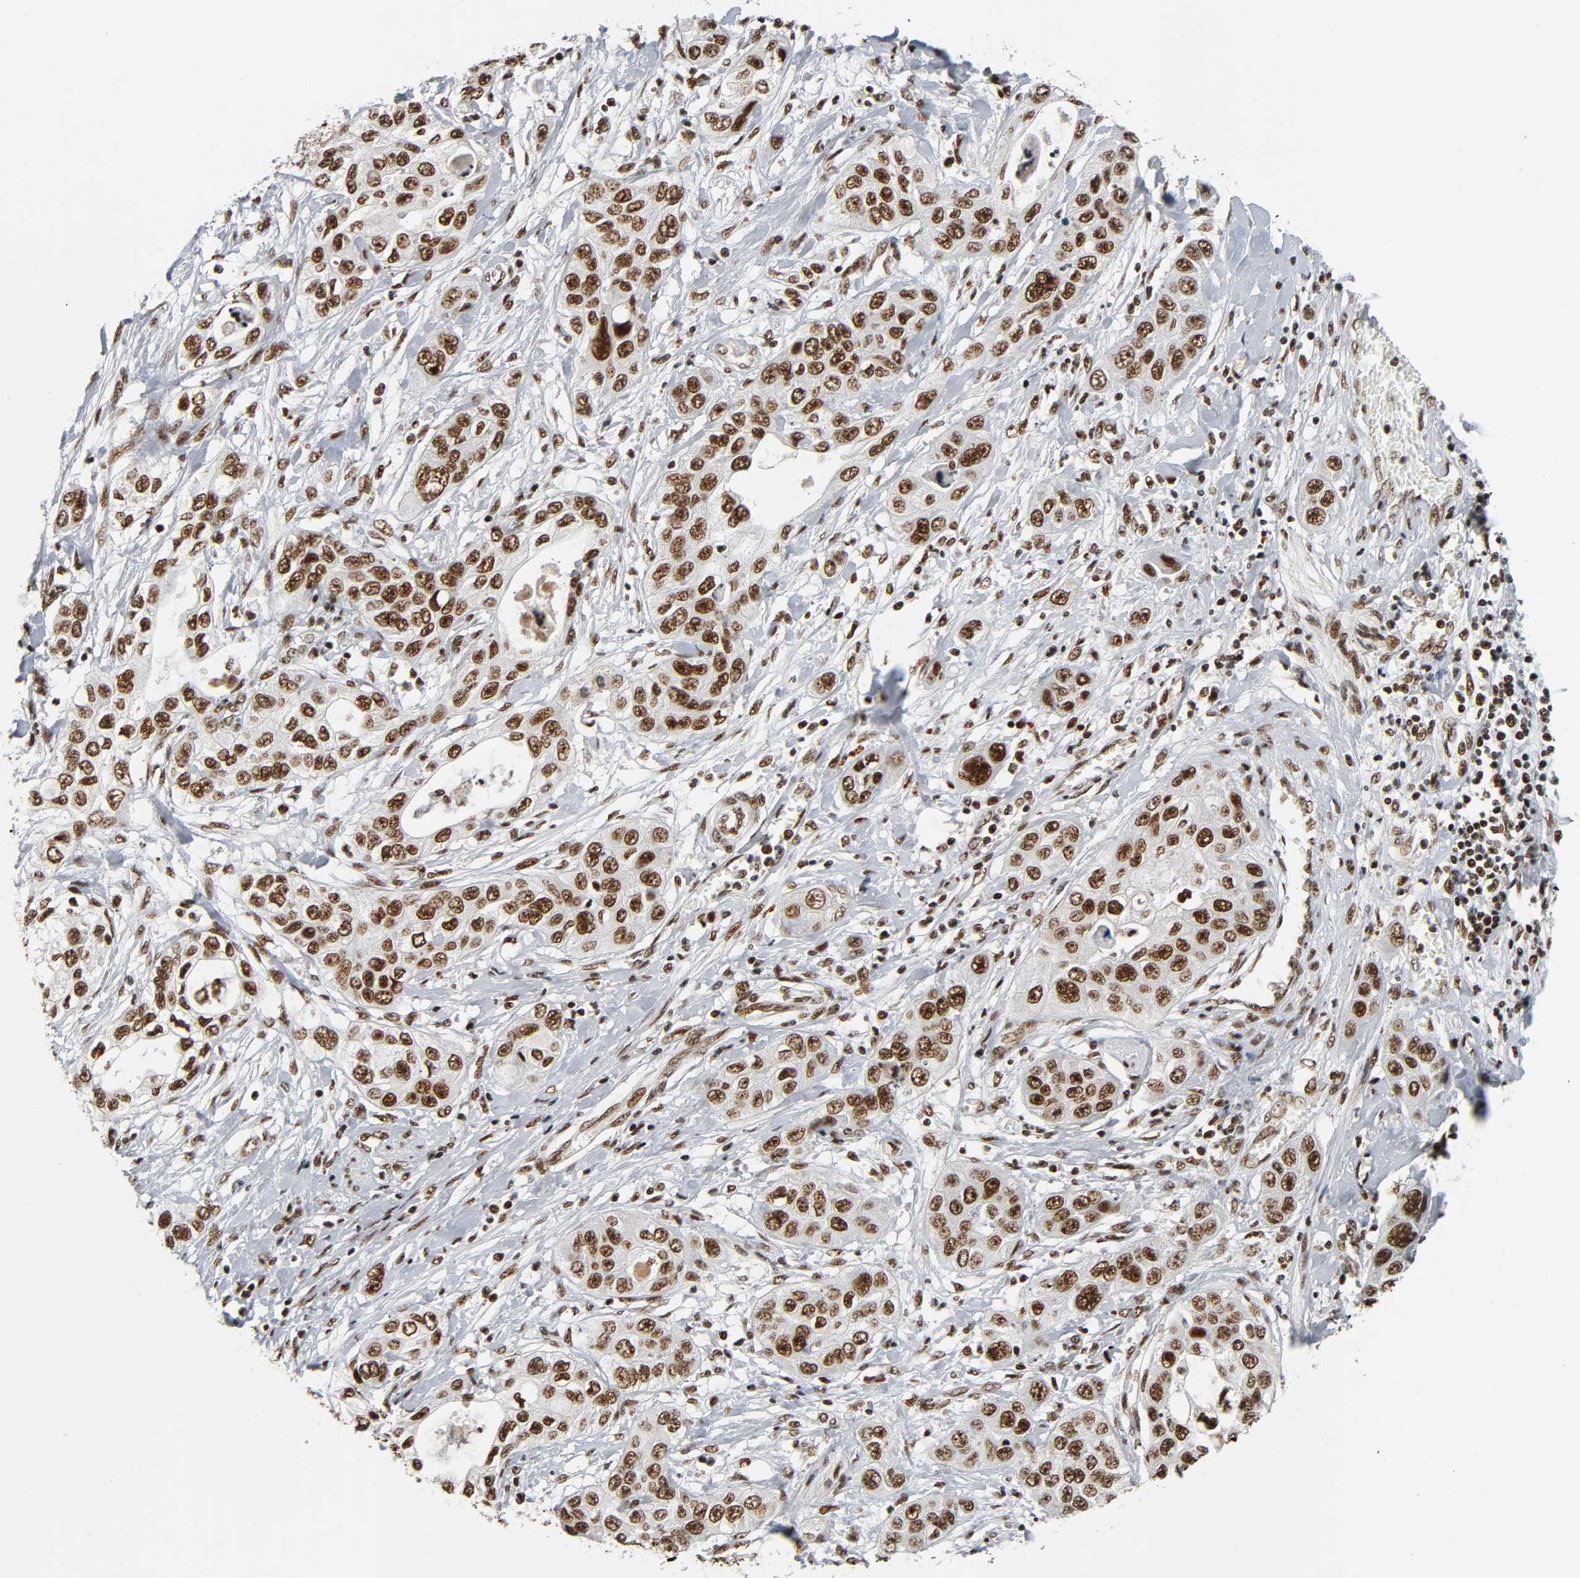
{"staining": {"intensity": "strong", "quantity": ">75%", "location": "nuclear"}, "tissue": "pancreatic cancer", "cell_type": "Tumor cells", "image_type": "cancer", "snomed": [{"axis": "morphology", "description": "Adenocarcinoma, NOS"}, {"axis": "topography", "description": "Pancreas"}], "caption": "Immunohistochemical staining of human adenocarcinoma (pancreatic) displays high levels of strong nuclear expression in approximately >75% of tumor cells. The protein of interest is stained brown, and the nuclei are stained in blue (DAB IHC with brightfield microscopy, high magnification).", "gene": "CDK9", "patient": {"sex": "female", "age": 70}}